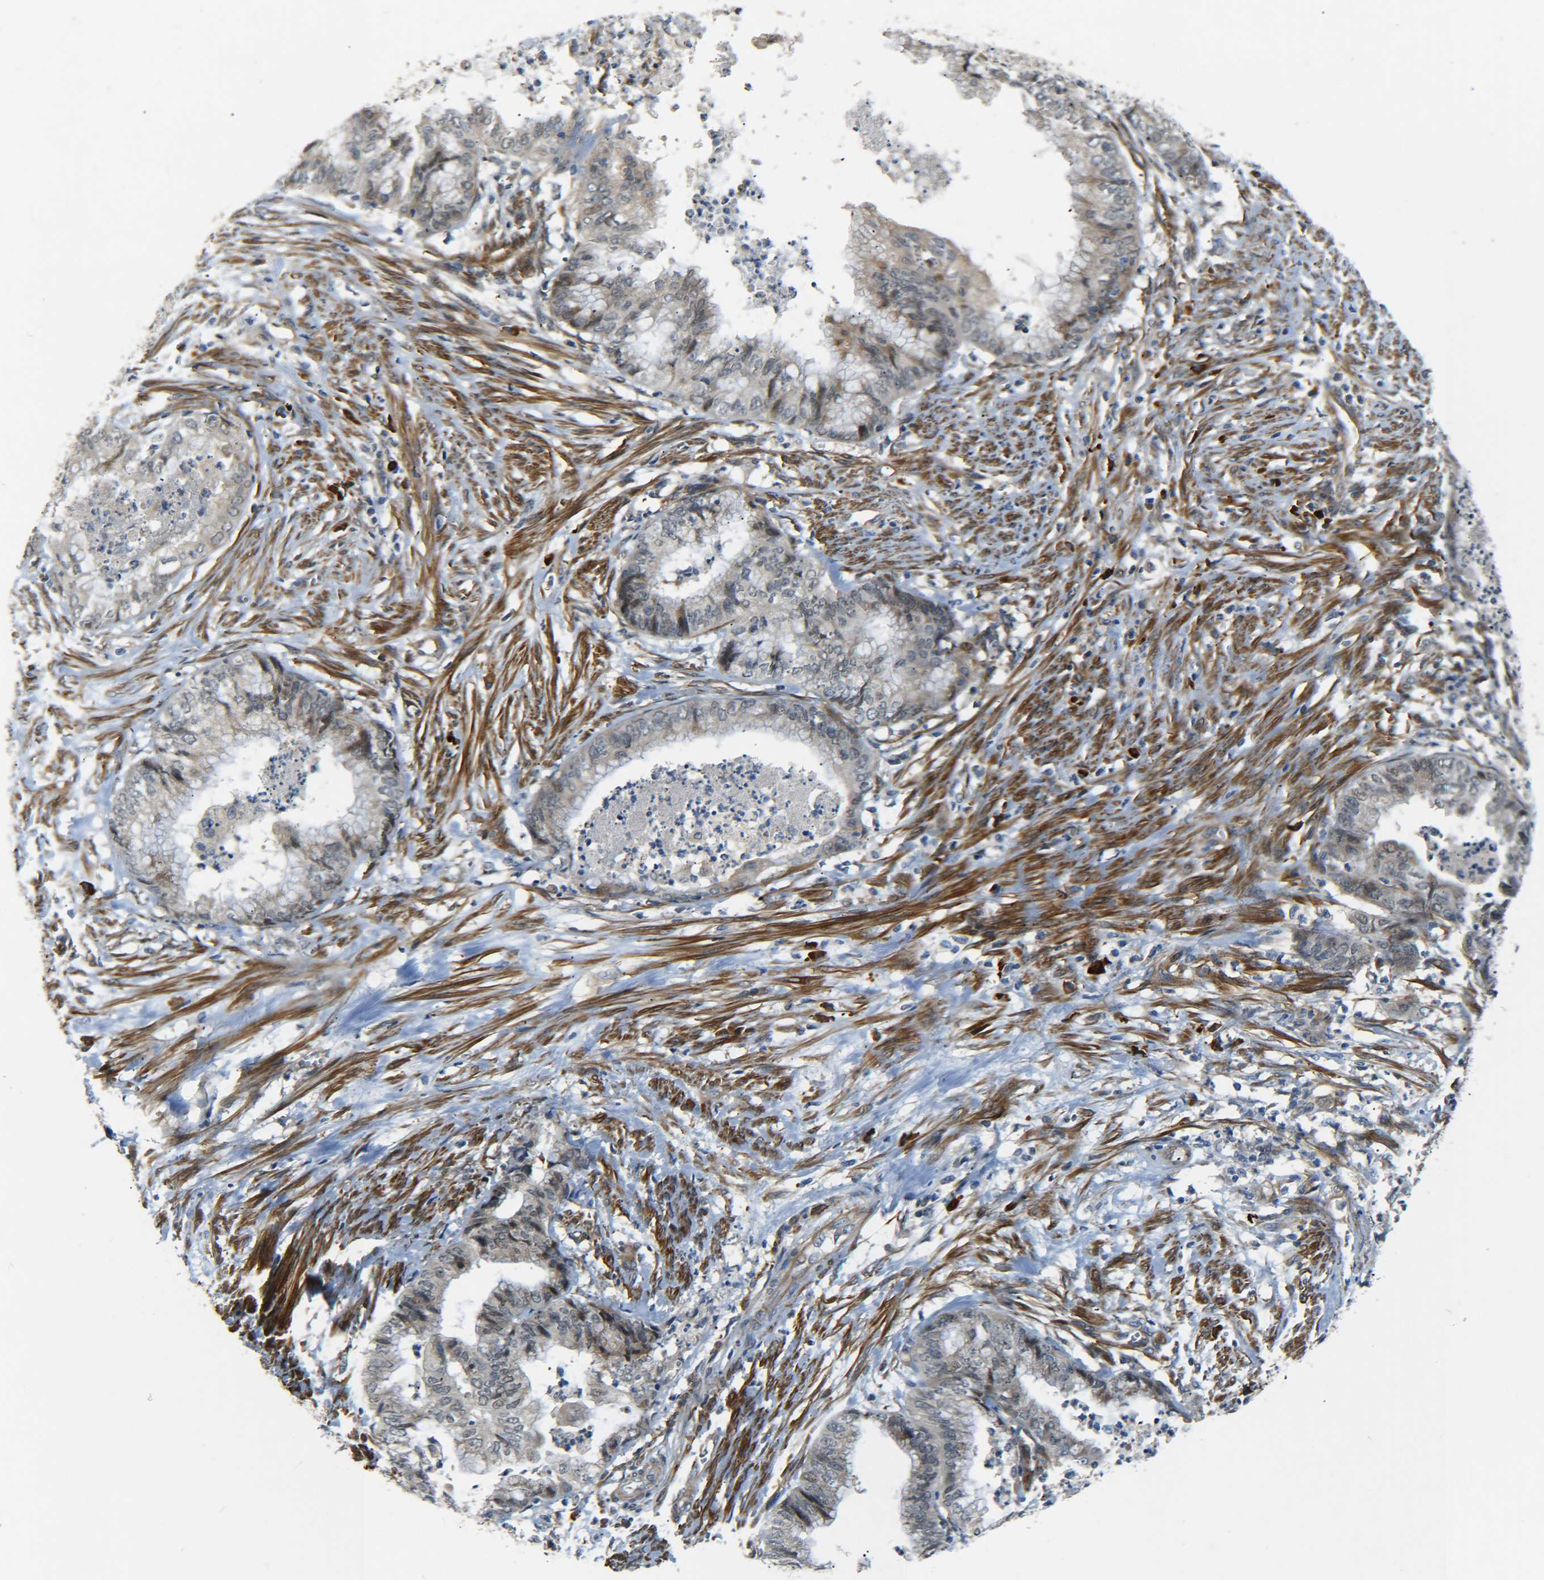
{"staining": {"intensity": "weak", "quantity": ">75%", "location": "cytoplasmic/membranous"}, "tissue": "endometrial cancer", "cell_type": "Tumor cells", "image_type": "cancer", "snomed": [{"axis": "morphology", "description": "Necrosis, NOS"}, {"axis": "morphology", "description": "Adenocarcinoma, NOS"}, {"axis": "topography", "description": "Endometrium"}], "caption": "Tumor cells demonstrate weak cytoplasmic/membranous expression in about >75% of cells in adenocarcinoma (endometrial).", "gene": "MEIS1", "patient": {"sex": "female", "age": 79}}